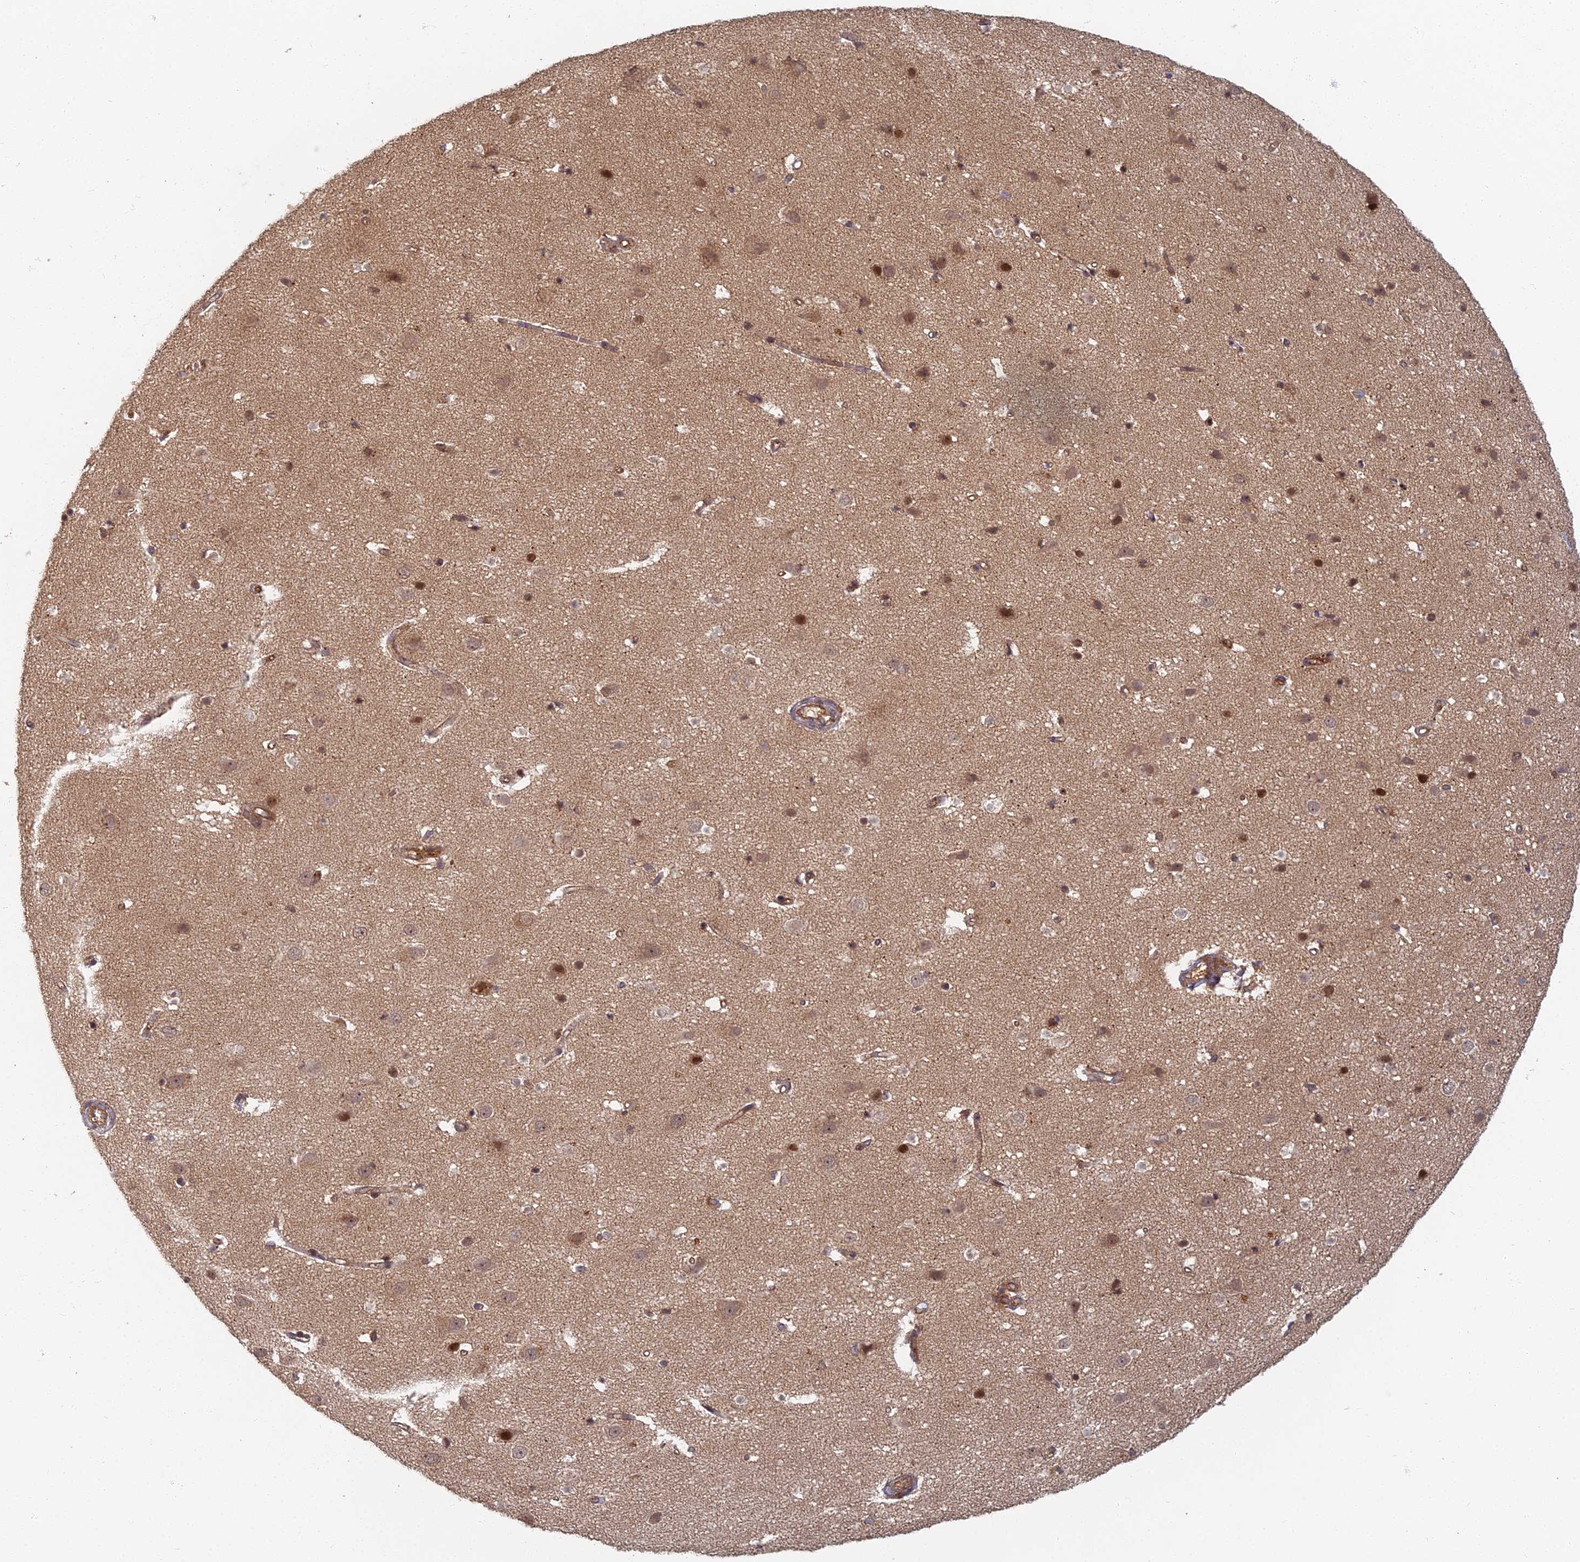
{"staining": {"intensity": "moderate", "quantity": ">75%", "location": "cytoplasmic/membranous"}, "tissue": "cerebral cortex", "cell_type": "Endothelial cells", "image_type": "normal", "snomed": [{"axis": "morphology", "description": "Normal tissue, NOS"}, {"axis": "topography", "description": "Cerebral cortex"}], "caption": "Immunohistochemistry (IHC) of benign cerebral cortex exhibits medium levels of moderate cytoplasmic/membranous expression in about >75% of endothelial cells.", "gene": "INO80D", "patient": {"sex": "male", "age": 54}}